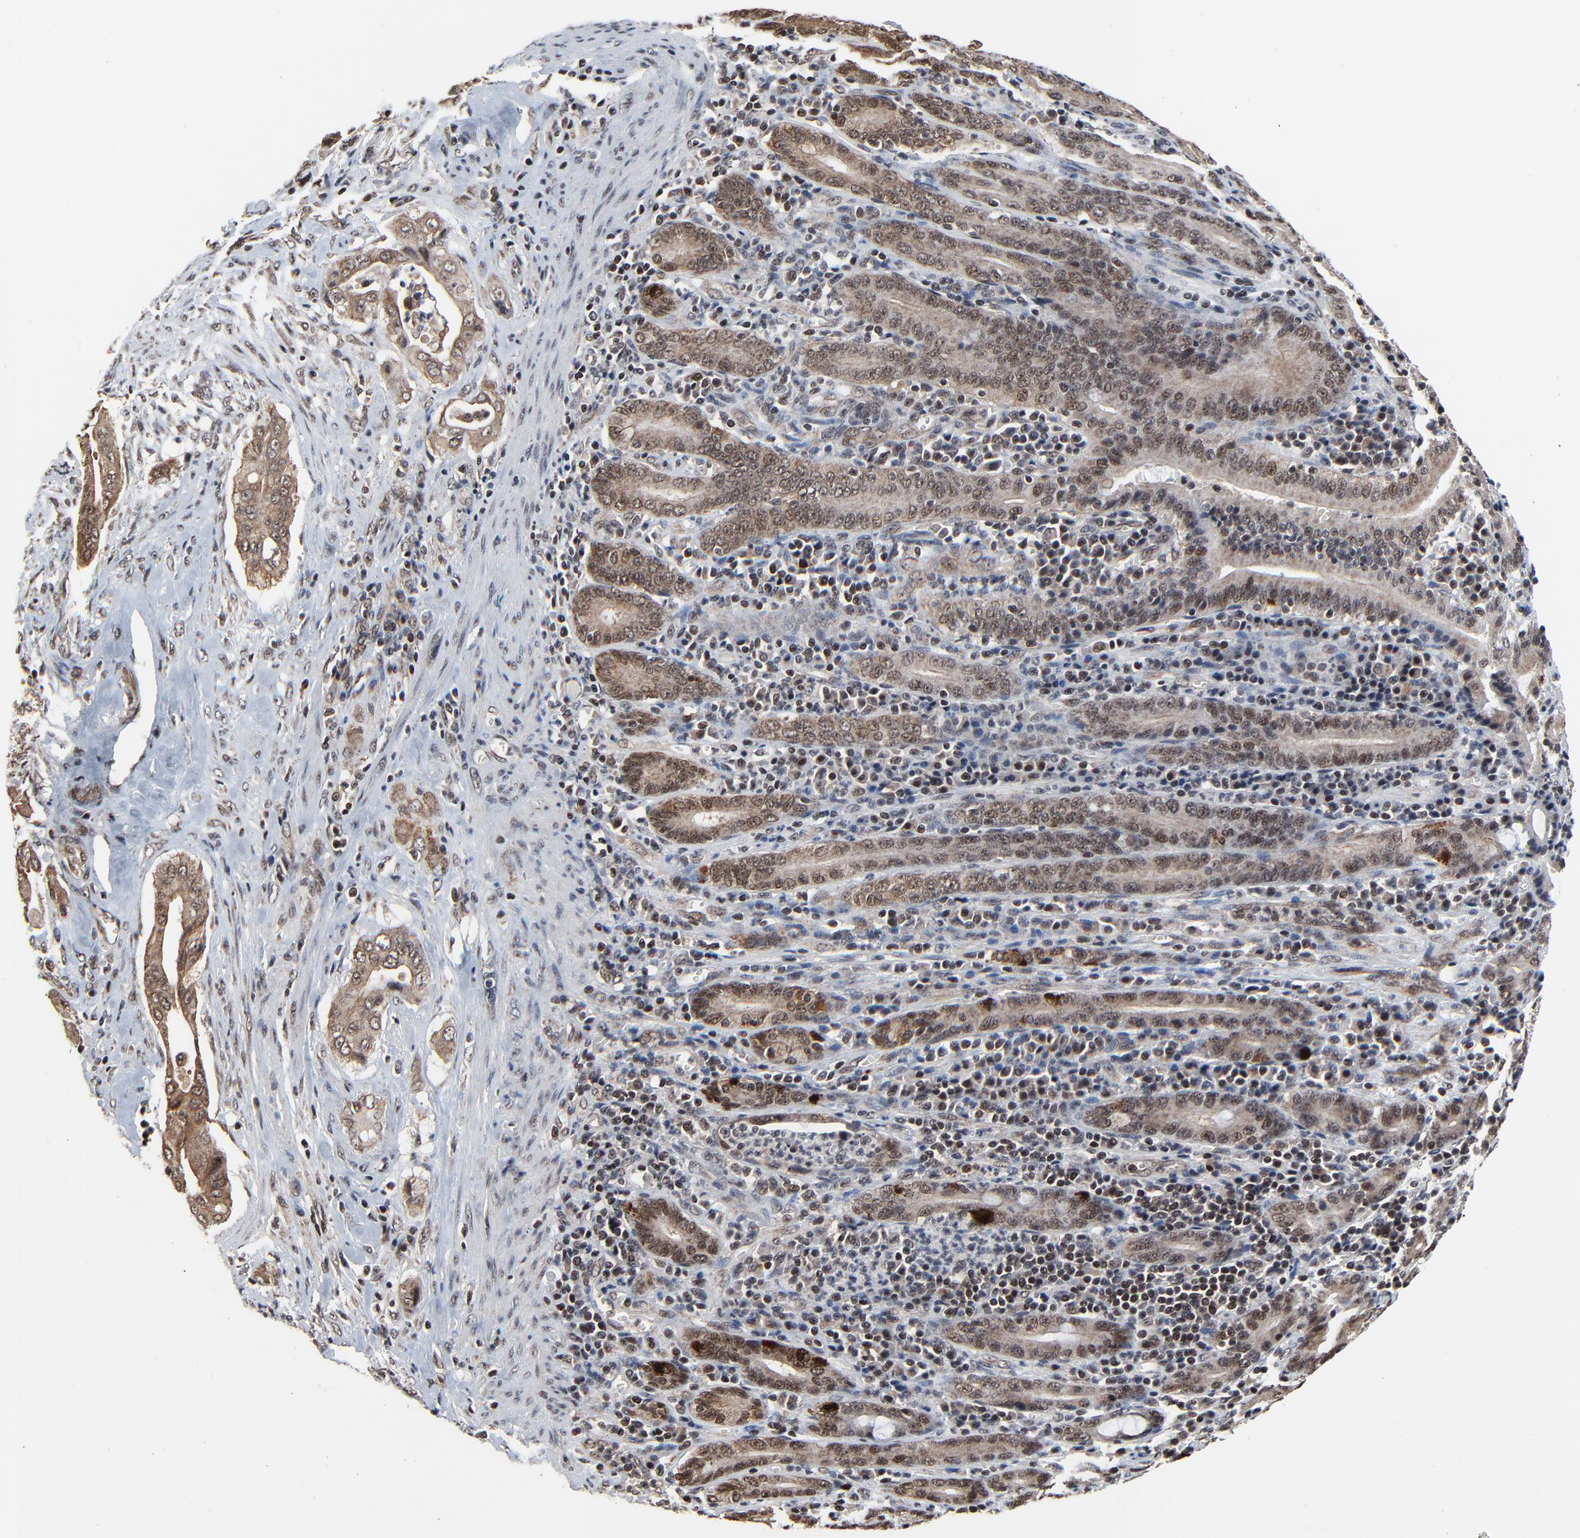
{"staining": {"intensity": "moderate", "quantity": ">75%", "location": "cytoplasmic/membranous,nuclear"}, "tissue": "pancreatic cancer", "cell_type": "Tumor cells", "image_type": "cancer", "snomed": [{"axis": "morphology", "description": "Adenocarcinoma, NOS"}, {"axis": "topography", "description": "Pancreas"}], "caption": "A medium amount of moderate cytoplasmic/membranous and nuclear staining is appreciated in approximately >75% of tumor cells in pancreatic adenocarcinoma tissue.", "gene": "RHOJ", "patient": {"sex": "male", "age": 77}}